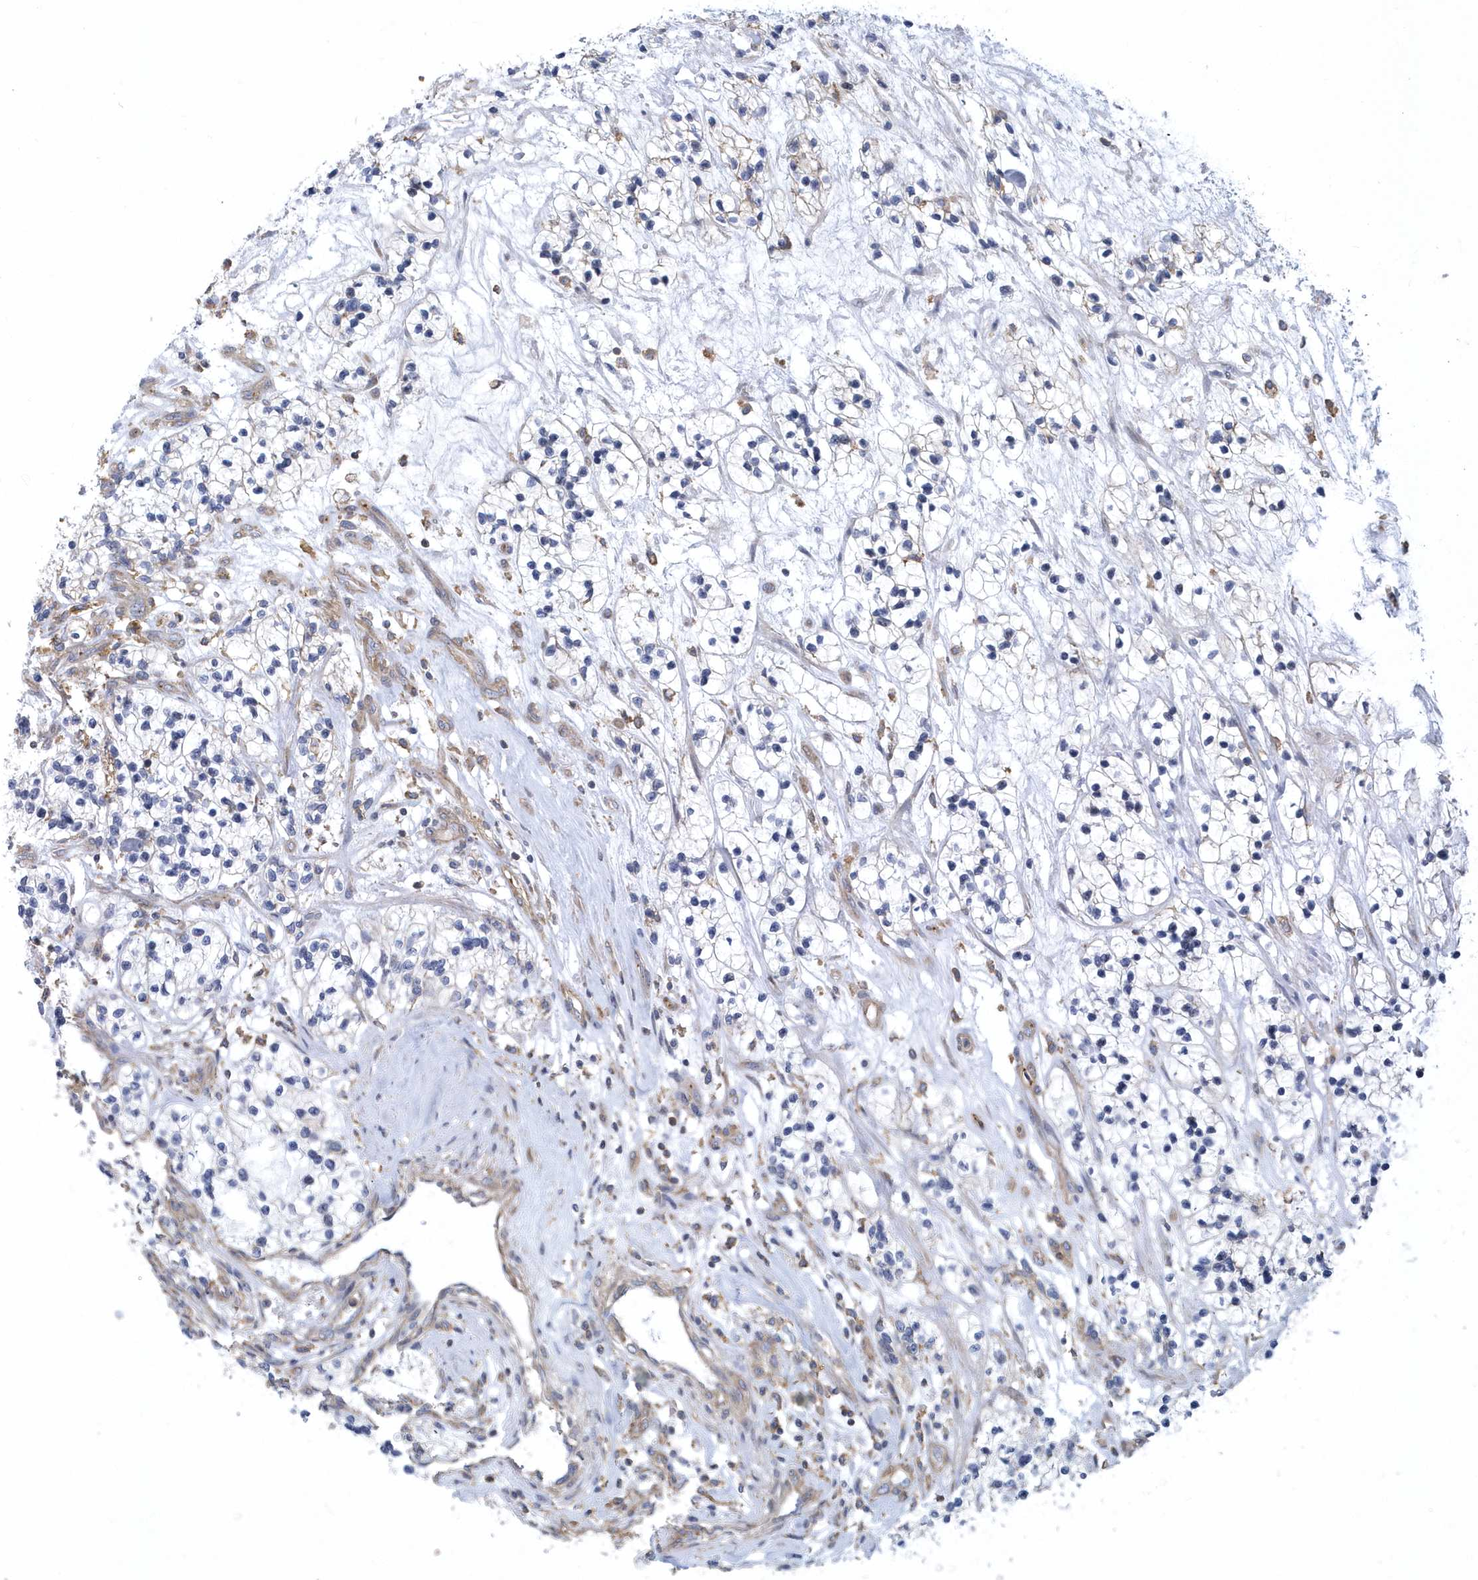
{"staining": {"intensity": "negative", "quantity": "none", "location": "none"}, "tissue": "renal cancer", "cell_type": "Tumor cells", "image_type": "cancer", "snomed": [{"axis": "morphology", "description": "Adenocarcinoma, NOS"}, {"axis": "topography", "description": "Kidney"}], "caption": "Tumor cells are negative for brown protein staining in renal cancer.", "gene": "ARAP2", "patient": {"sex": "female", "age": 57}}